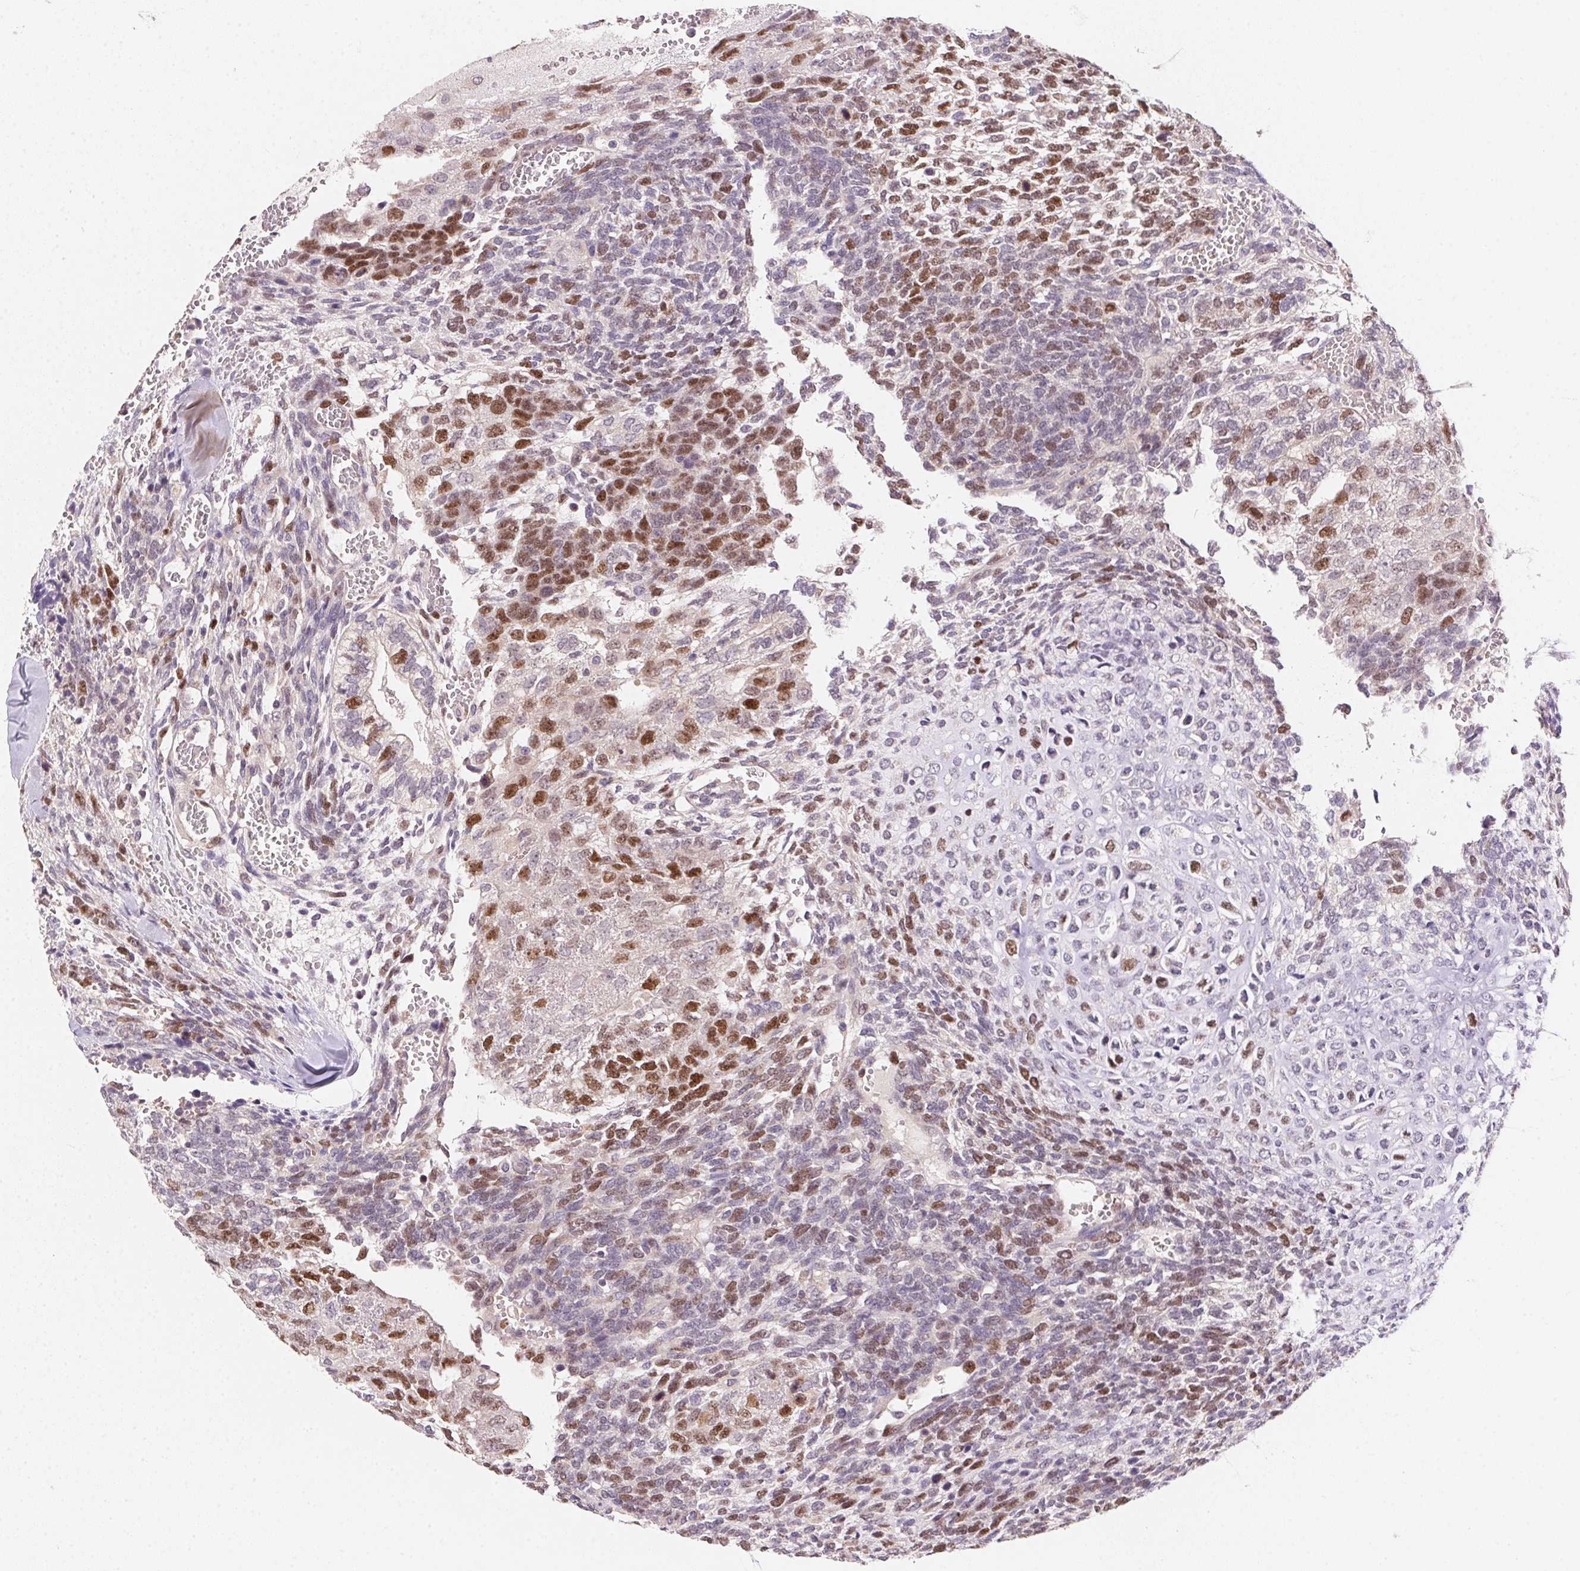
{"staining": {"intensity": "moderate", "quantity": "25%-75%", "location": "nuclear"}, "tissue": "testis cancer", "cell_type": "Tumor cells", "image_type": "cancer", "snomed": [{"axis": "morphology", "description": "Normal tissue, NOS"}, {"axis": "morphology", "description": "Carcinoma, Embryonal, NOS"}, {"axis": "topography", "description": "Testis"}, {"axis": "topography", "description": "Epididymis"}], "caption": "A high-resolution image shows IHC staining of testis cancer (embryonal carcinoma), which displays moderate nuclear expression in approximately 25%-75% of tumor cells.", "gene": "HELLS", "patient": {"sex": "male", "age": 23}}